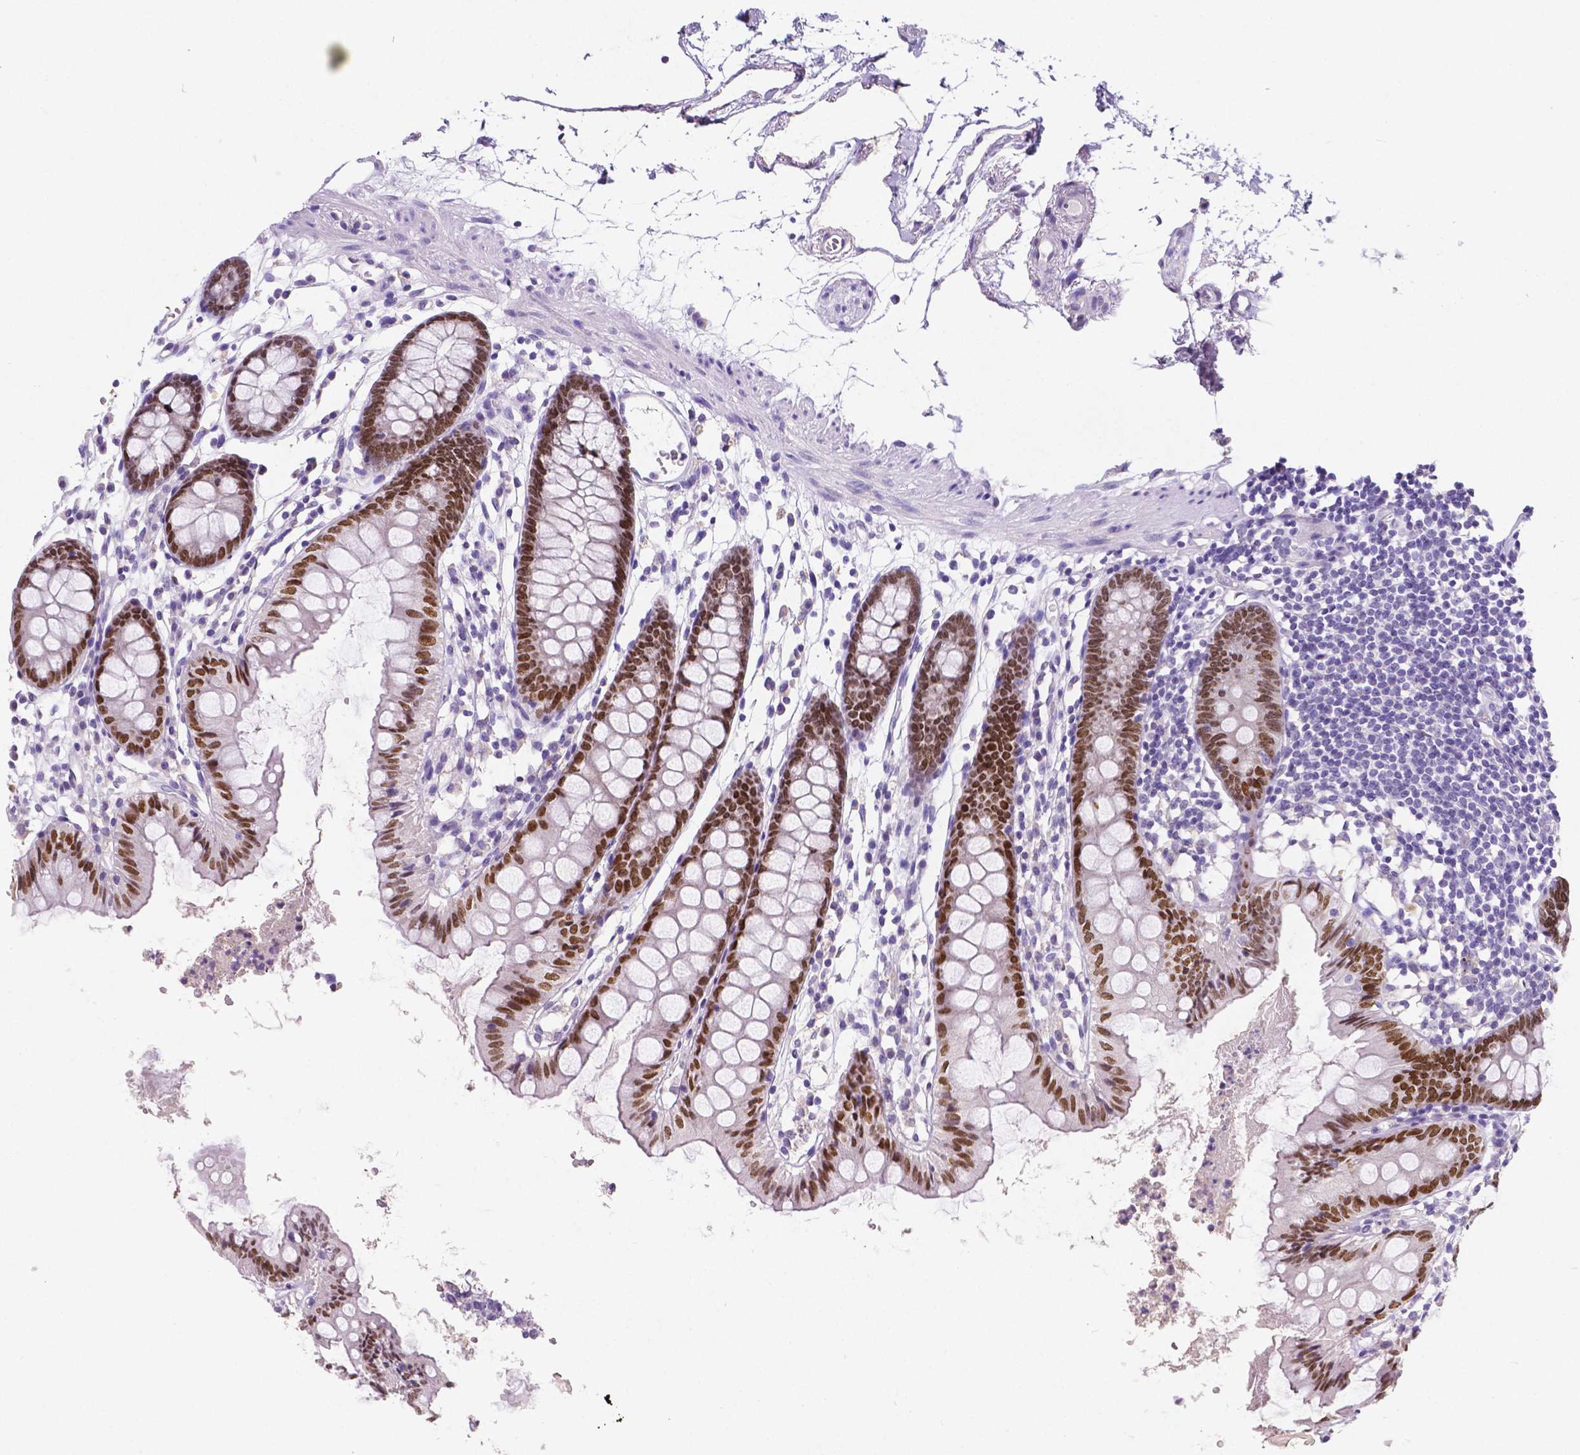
{"staining": {"intensity": "negative", "quantity": "none", "location": "none"}, "tissue": "colon", "cell_type": "Endothelial cells", "image_type": "normal", "snomed": [{"axis": "morphology", "description": "Normal tissue, NOS"}, {"axis": "topography", "description": "Colon"}], "caption": "Endothelial cells show no significant positivity in benign colon. The staining is performed using DAB brown chromogen with nuclei counter-stained in using hematoxylin.", "gene": "SATB2", "patient": {"sex": "female", "age": 84}}